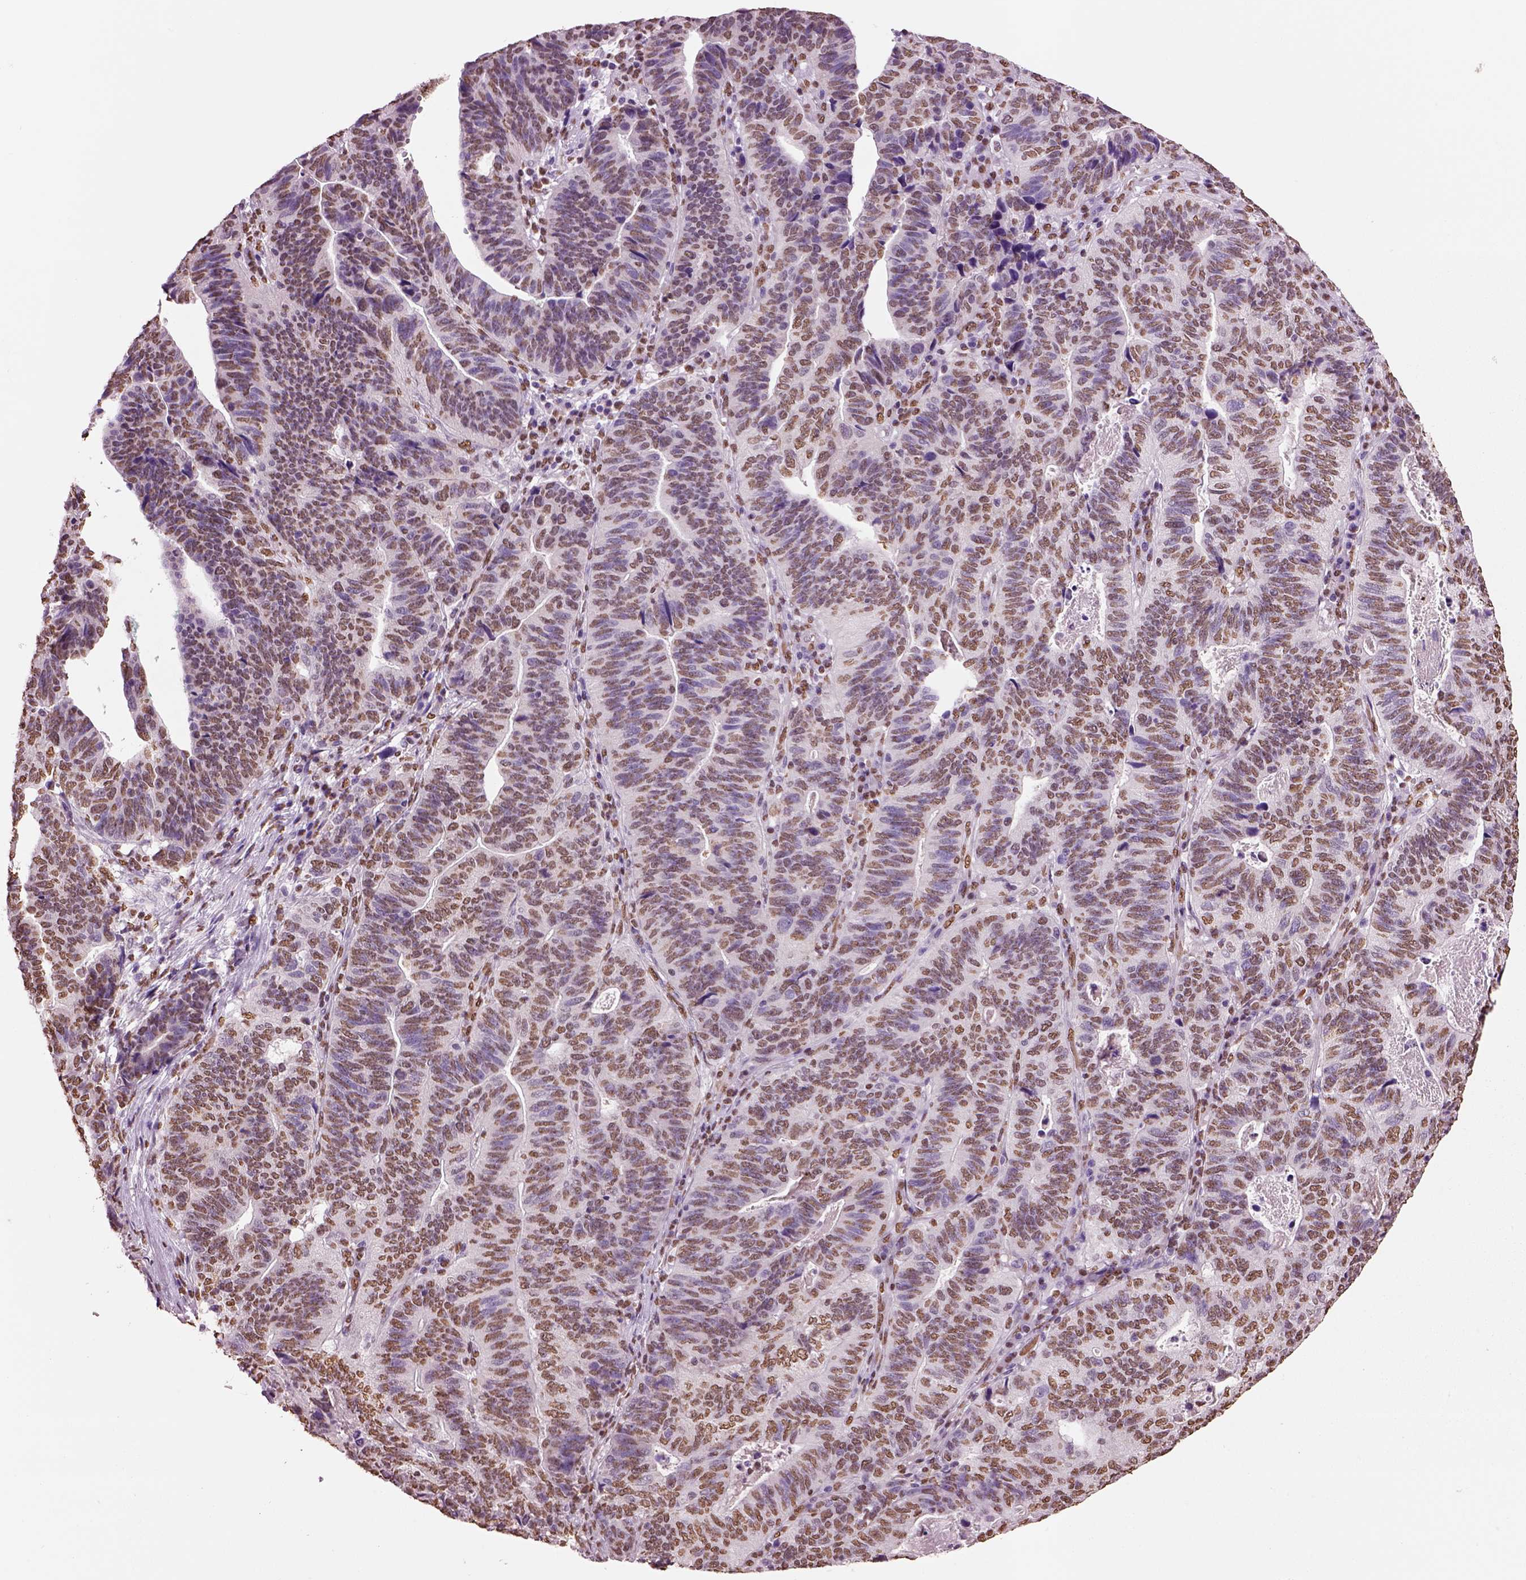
{"staining": {"intensity": "weak", "quantity": "25%-75%", "location": "nuclear"}, "tissue": "stomach cancer", "cell_type": "Tumor cells", "image_type": "cancer", "snomed": [{"axis": "morphology", "description": "Adenocarcinoma, NOS"}, {"axis": "topography", "description": "Stomach, upper"}], "caption": "DAB immunohistochemical staining of adenocarcinoma (stomach) shows weak nuclear protein expression in approximately 25%-75% of tumor cells. The protein of interest is shown in brown color, while the nuclei are stained blue.", "gene": "DDX3X", "patient": {"sex": "female", "age": 67}}